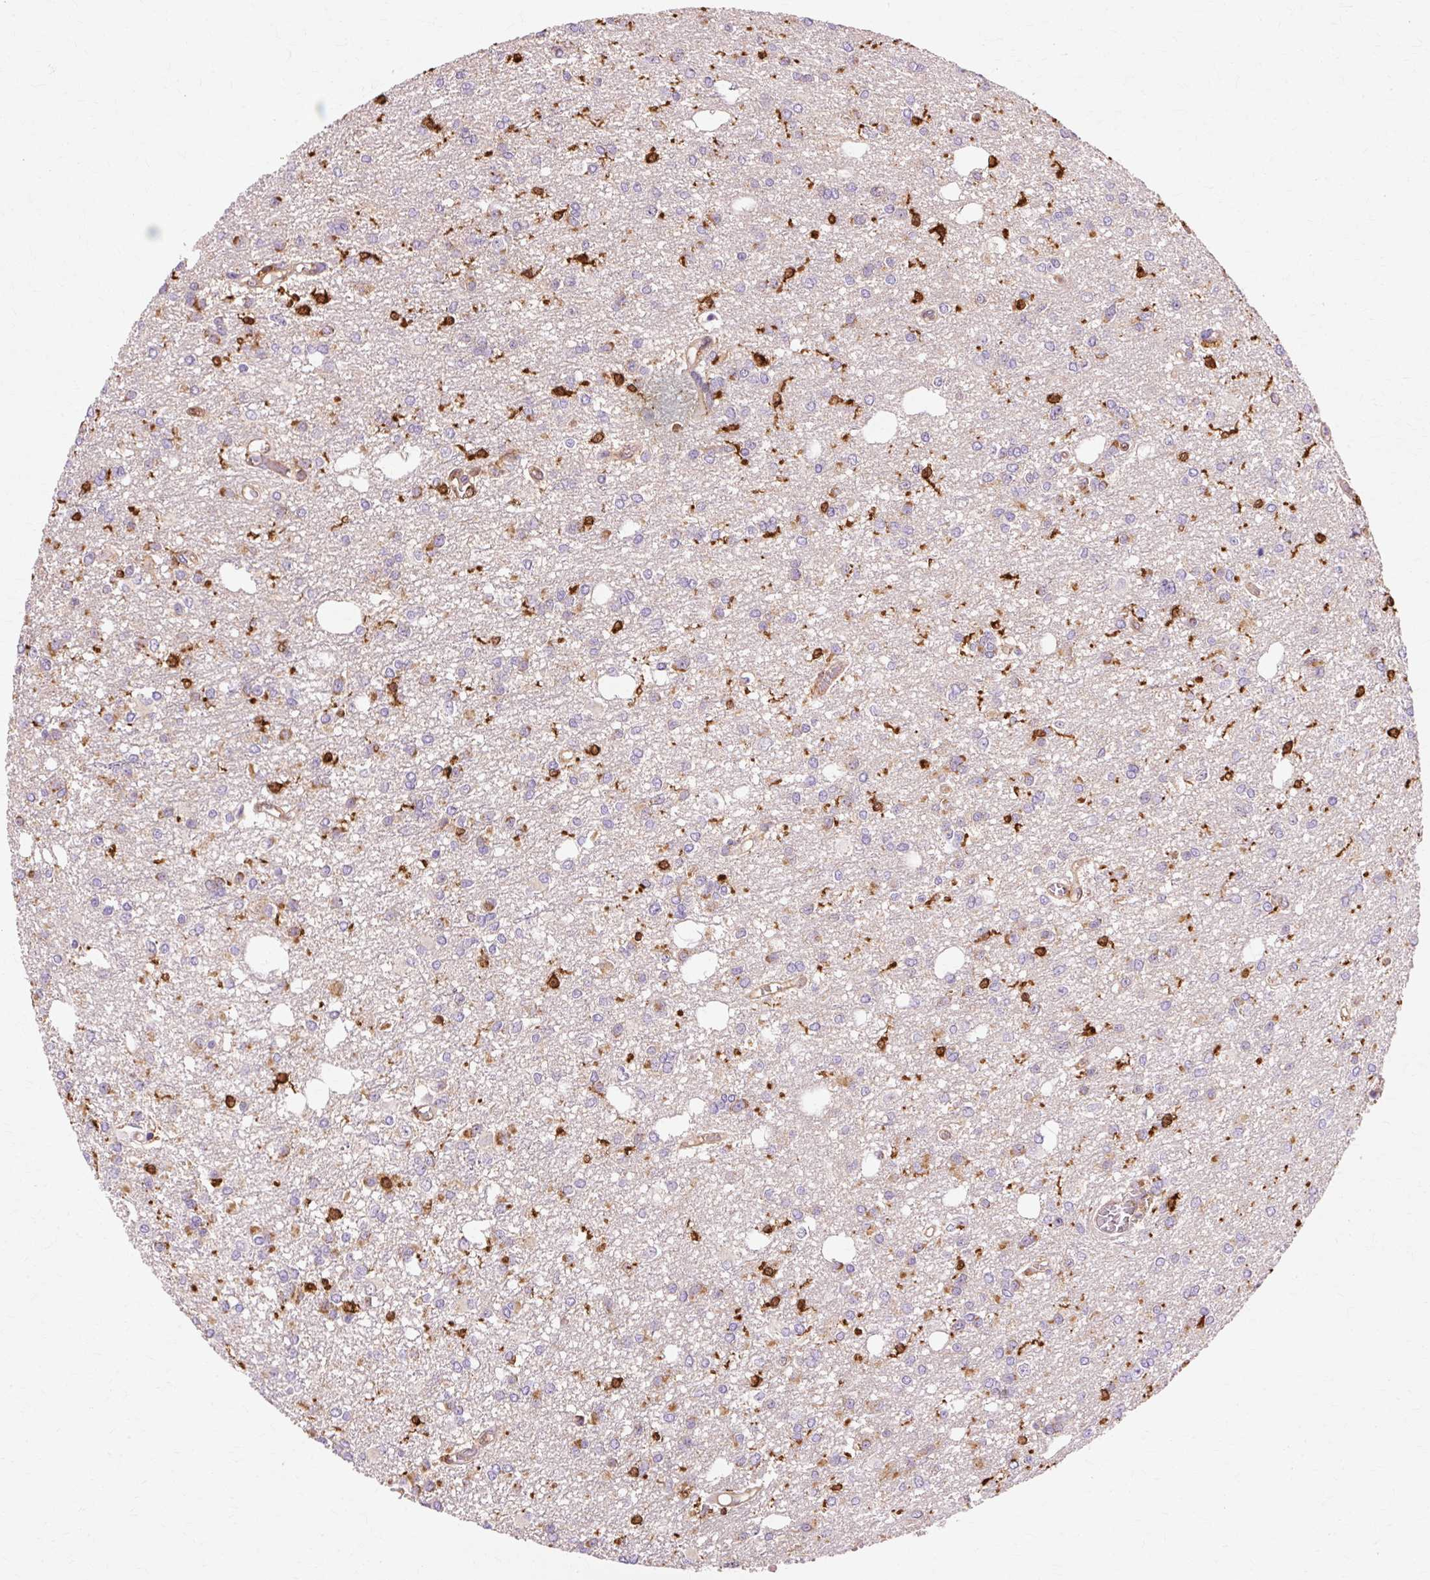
{"staining": {"intensity": "negative", "quantity": "none", "location": "none"}, "tissue": "glioma", "cell_type": "Tumor cells", "image_type": "cancer", "snomed": [{"axis": "morphology", "description": "Glioma, malignant, Low grade"}, {"axis": "topography", "description": "Brain"}], "caption": "Micrograph shows no protein staining in tumor cells of malignant low-grade glioma tissue. (Immunohistochemistry, brightfield microscopy, high magnification).", "gene": "GPX1", "patient": {"sex": "male", "age": 26}}